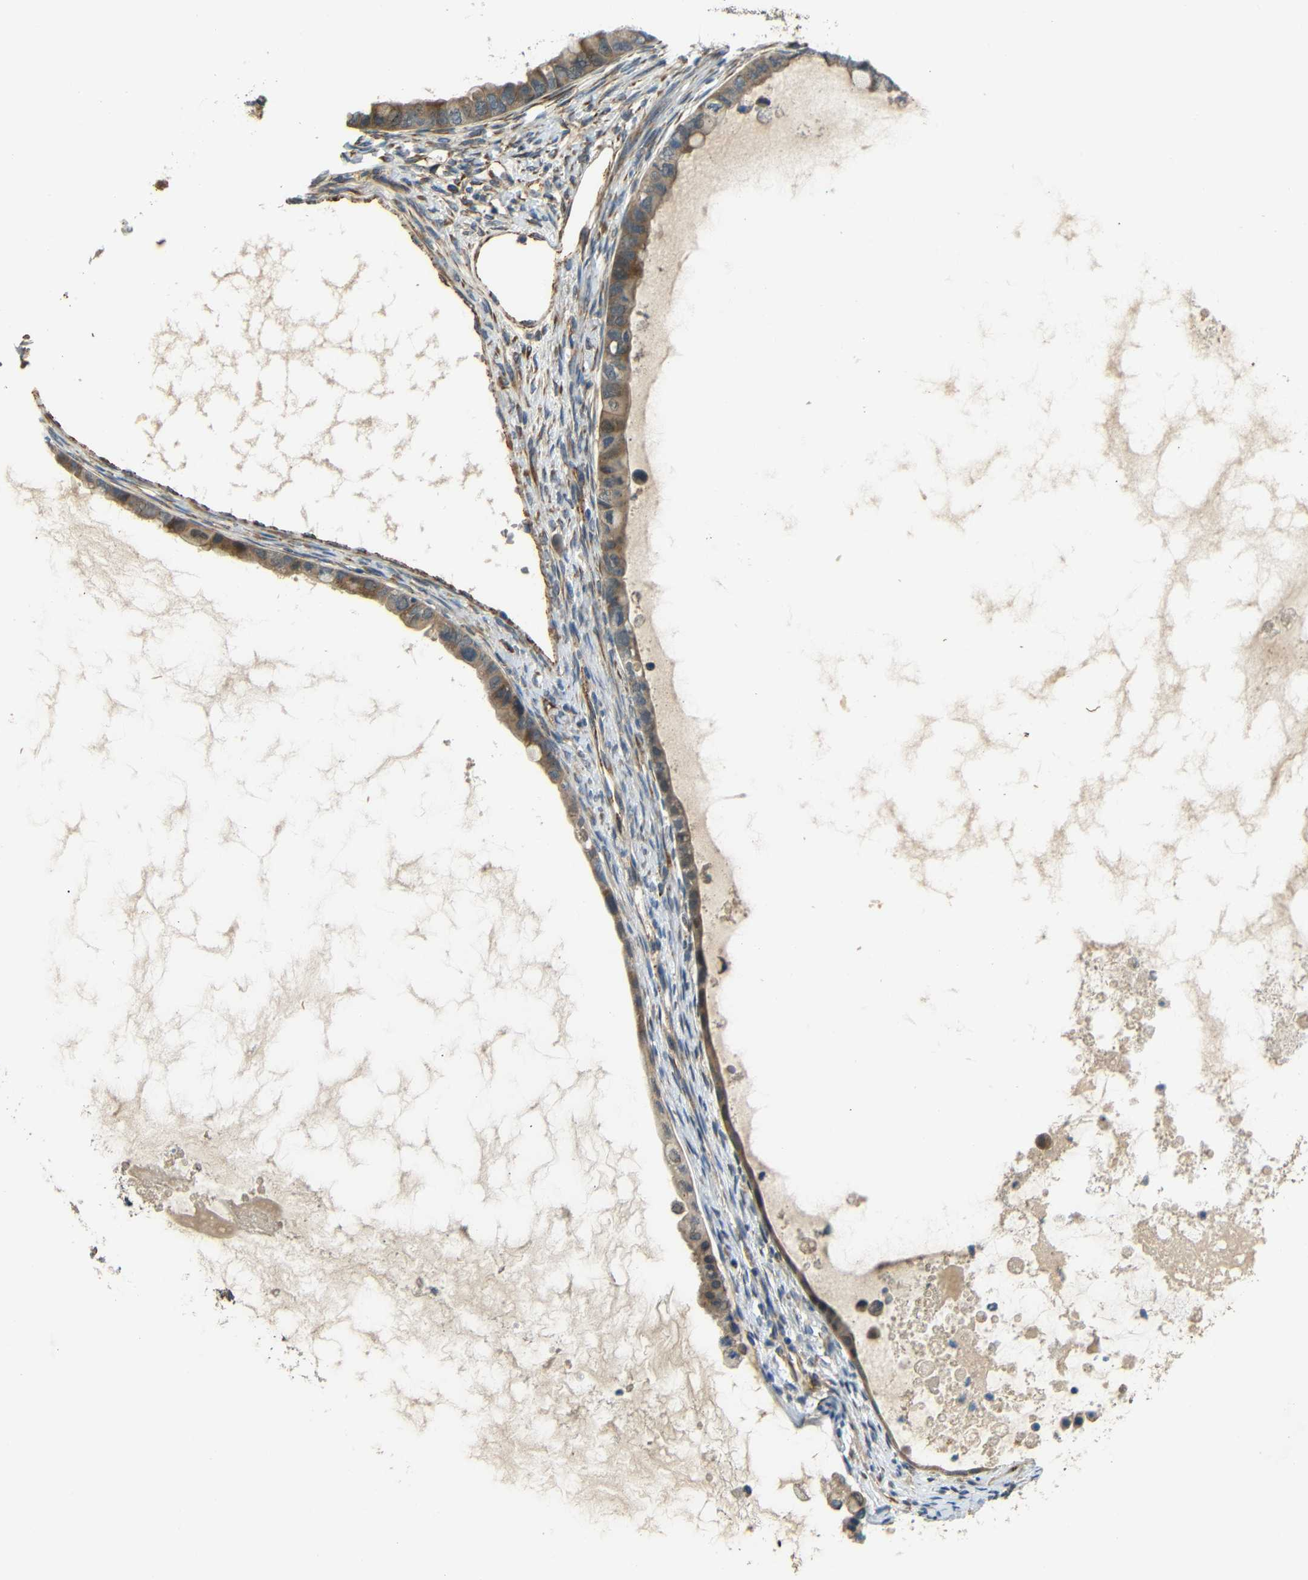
{"staining": {"intensity": "weak", "quantity": ">75%", "location": "cytoplasmic/membranous"}, "tissue": "ovarian cancer", "cell_type": "Tumor cells", "image_type": "cancer", "snomed": [{"axis": "morphology", "description": "Cystadenocarcinoma, mucinous, NOS"}, {"axis": "topography", "description": "Ovary"}], "caption": "IHC (DAB (3,3'-diaminobenzidine)) staining of ovarian cancer shows weak cytoplasmic/membranous protein expression in about >75% of tumor cells. Using DAB (3,3'-diaminobenzidine) (brown) and hematoxylin (blue) stains, captured at high magnification using brightfield microscopy.", "gene": "ATP7A", "patient": {"sex": "female", "age": 80}}